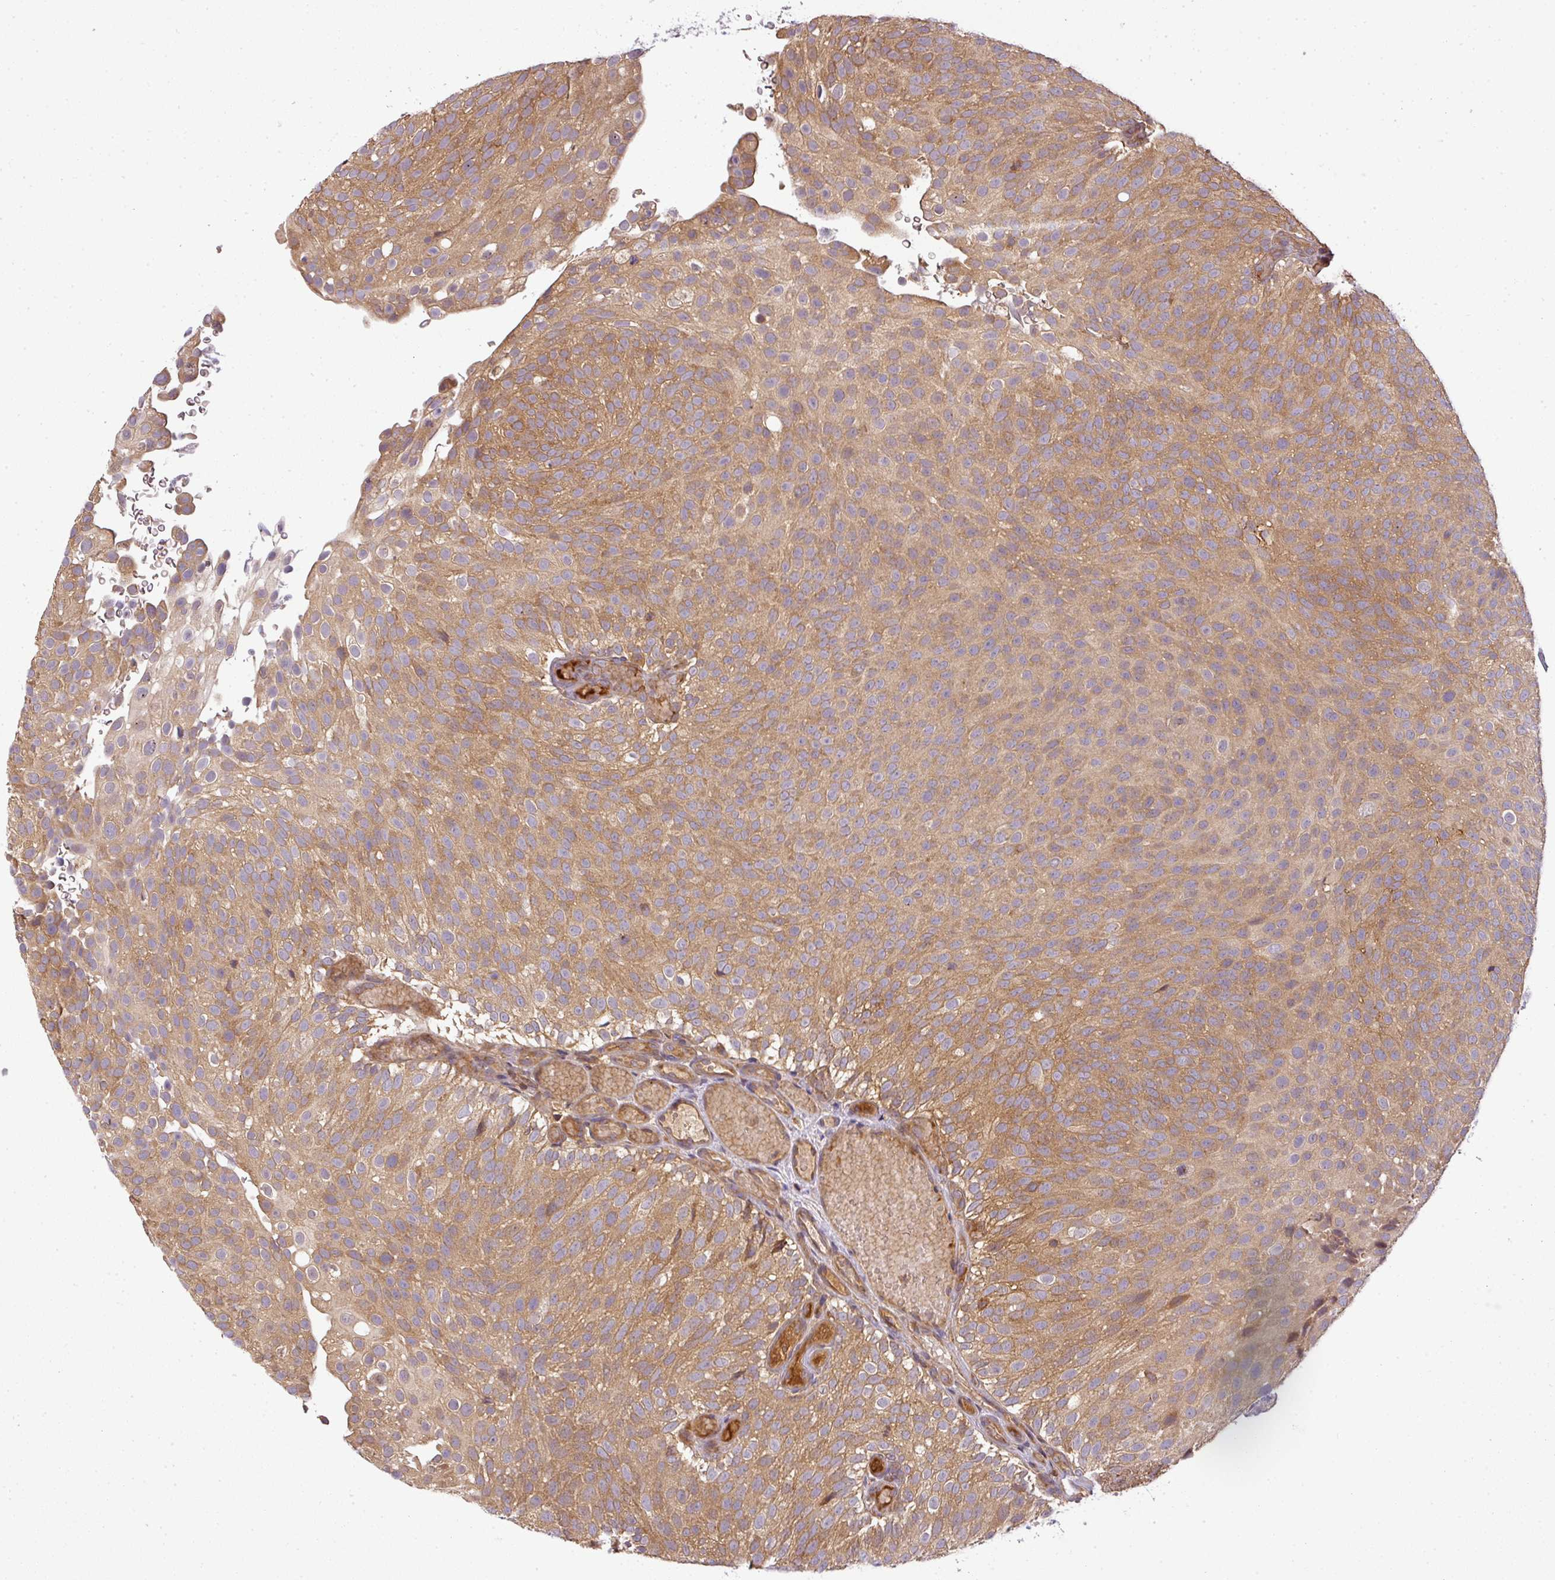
{"staining": {"intensity": "moderate", "quantity": ">75%", "location": "cytoplasmic/membranous"}, "tissue": "urothelial cancer", "cell_type": "Tumor cells", "image_type": "cancer", "snomed": [{"axis": "morphology", "description": "Urothelial carcinoma, Low grade"}, {"axis": "topography", "description": "Urinary bladder"}], "caption": "This photomicrograph exhibits low-grade urothelial carcinoma stained with immunohistochemistry (IHC) to label a protein in brown. The cytoplasmic/membranous of tumor cells show moderate positivity for the protein. Nuclei are counter-stained blue.", "gene": "TCL1B", "patient": {"sex": "male", "age": 78}}